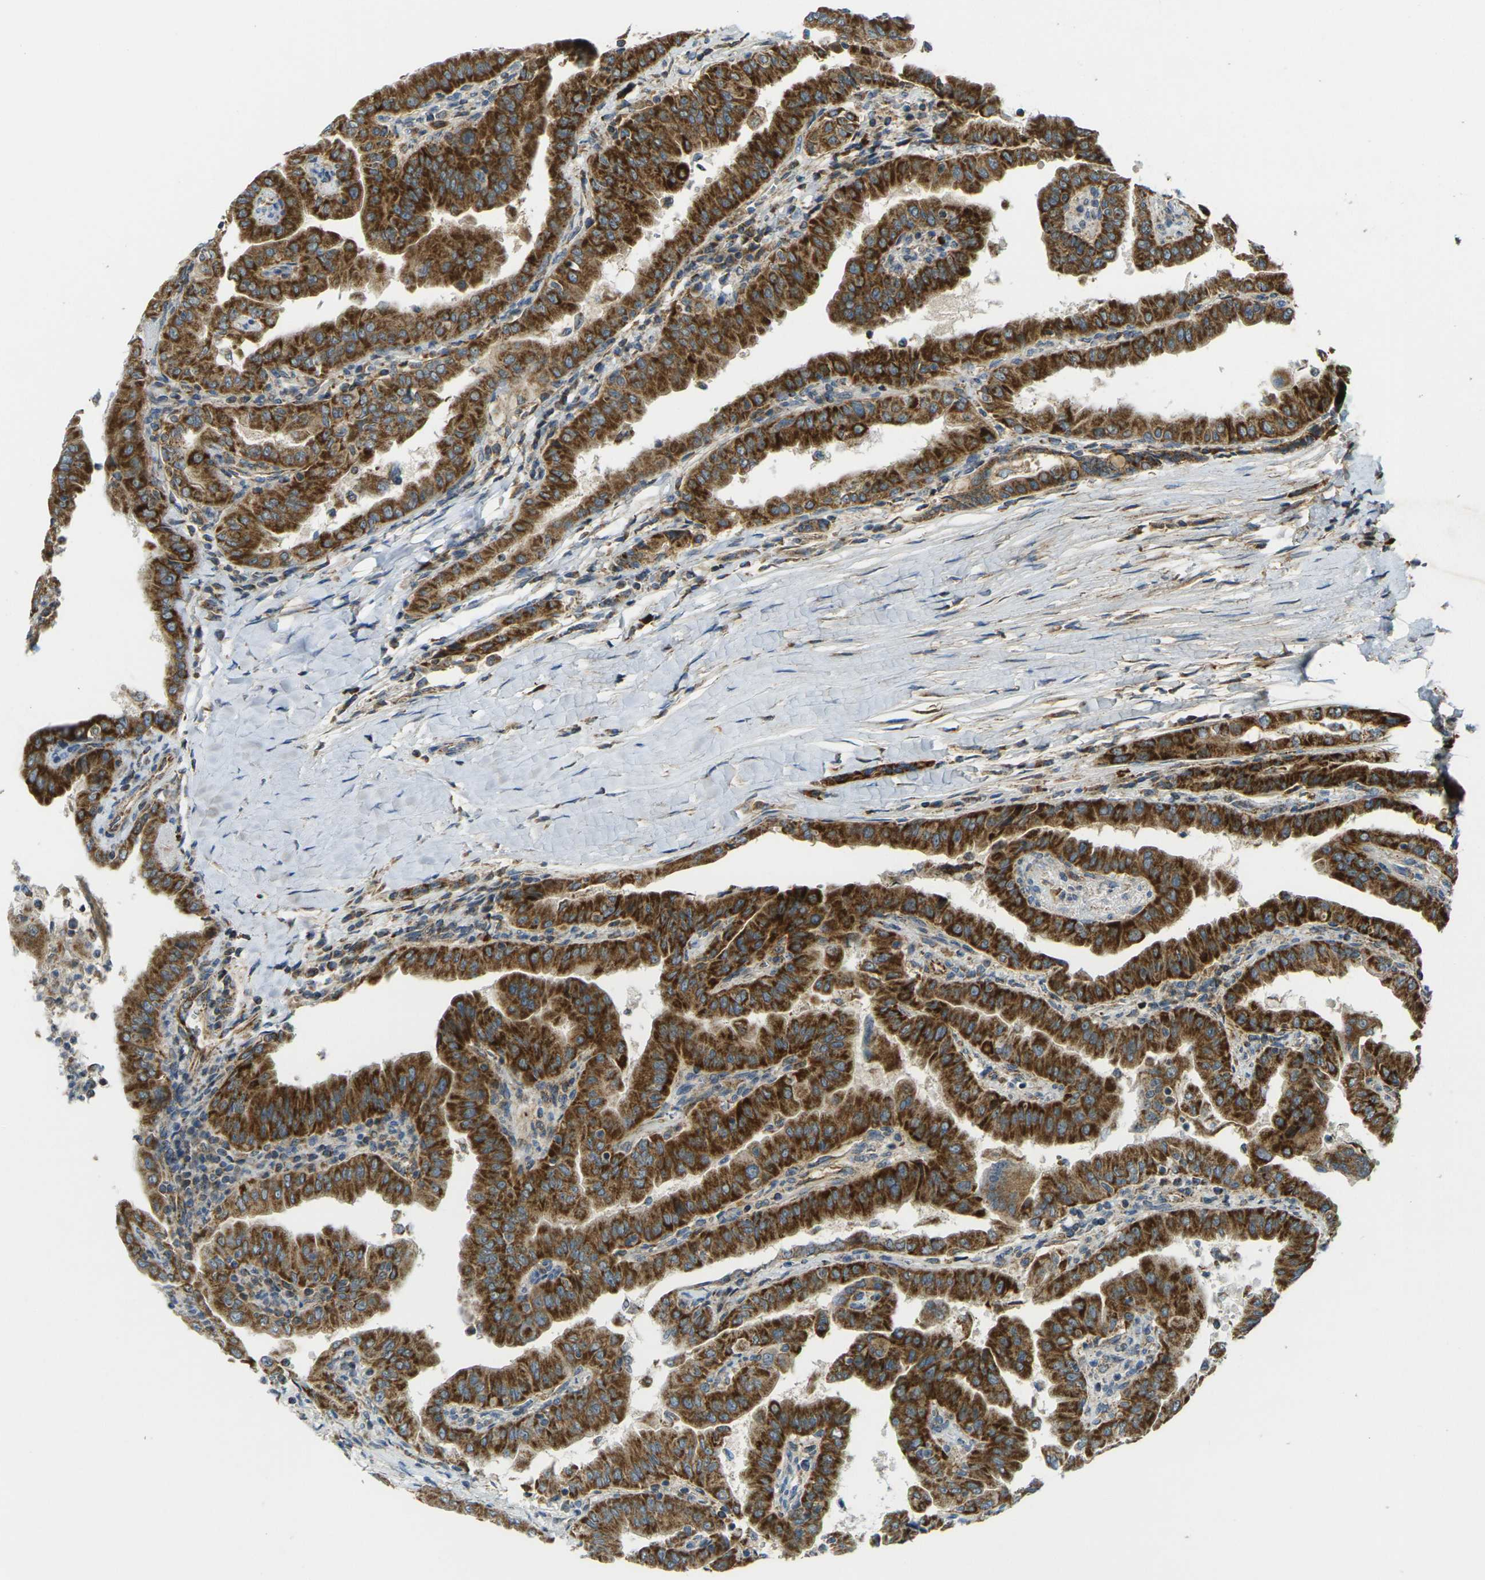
{"staining": {"intensity": "strong", "quantity": ">75%", "location": "cytoplasmic/membranous"}, "tissue": "thyroid cancer", "cell_type": "Tumor cells", "image_type": "cancer", "snomed": [{"axis": "morphology", "description": "Papillary adenocarcinoma, NOS"}, {"axis": "topography", "description": "Thyroid gland"}], "caption": "This micrograph exhibits thyroid cancer (papillary adenocarcinoma) stained with immunohistochemistry (IHC) to label a protein in brown. The cytoplasmic/membranous of tumor cells show strong positivity for the protein. Nuclei are counter-stained blue.", "gene": "IGF1R", "patient": {"sex": "male", "age": 33}}